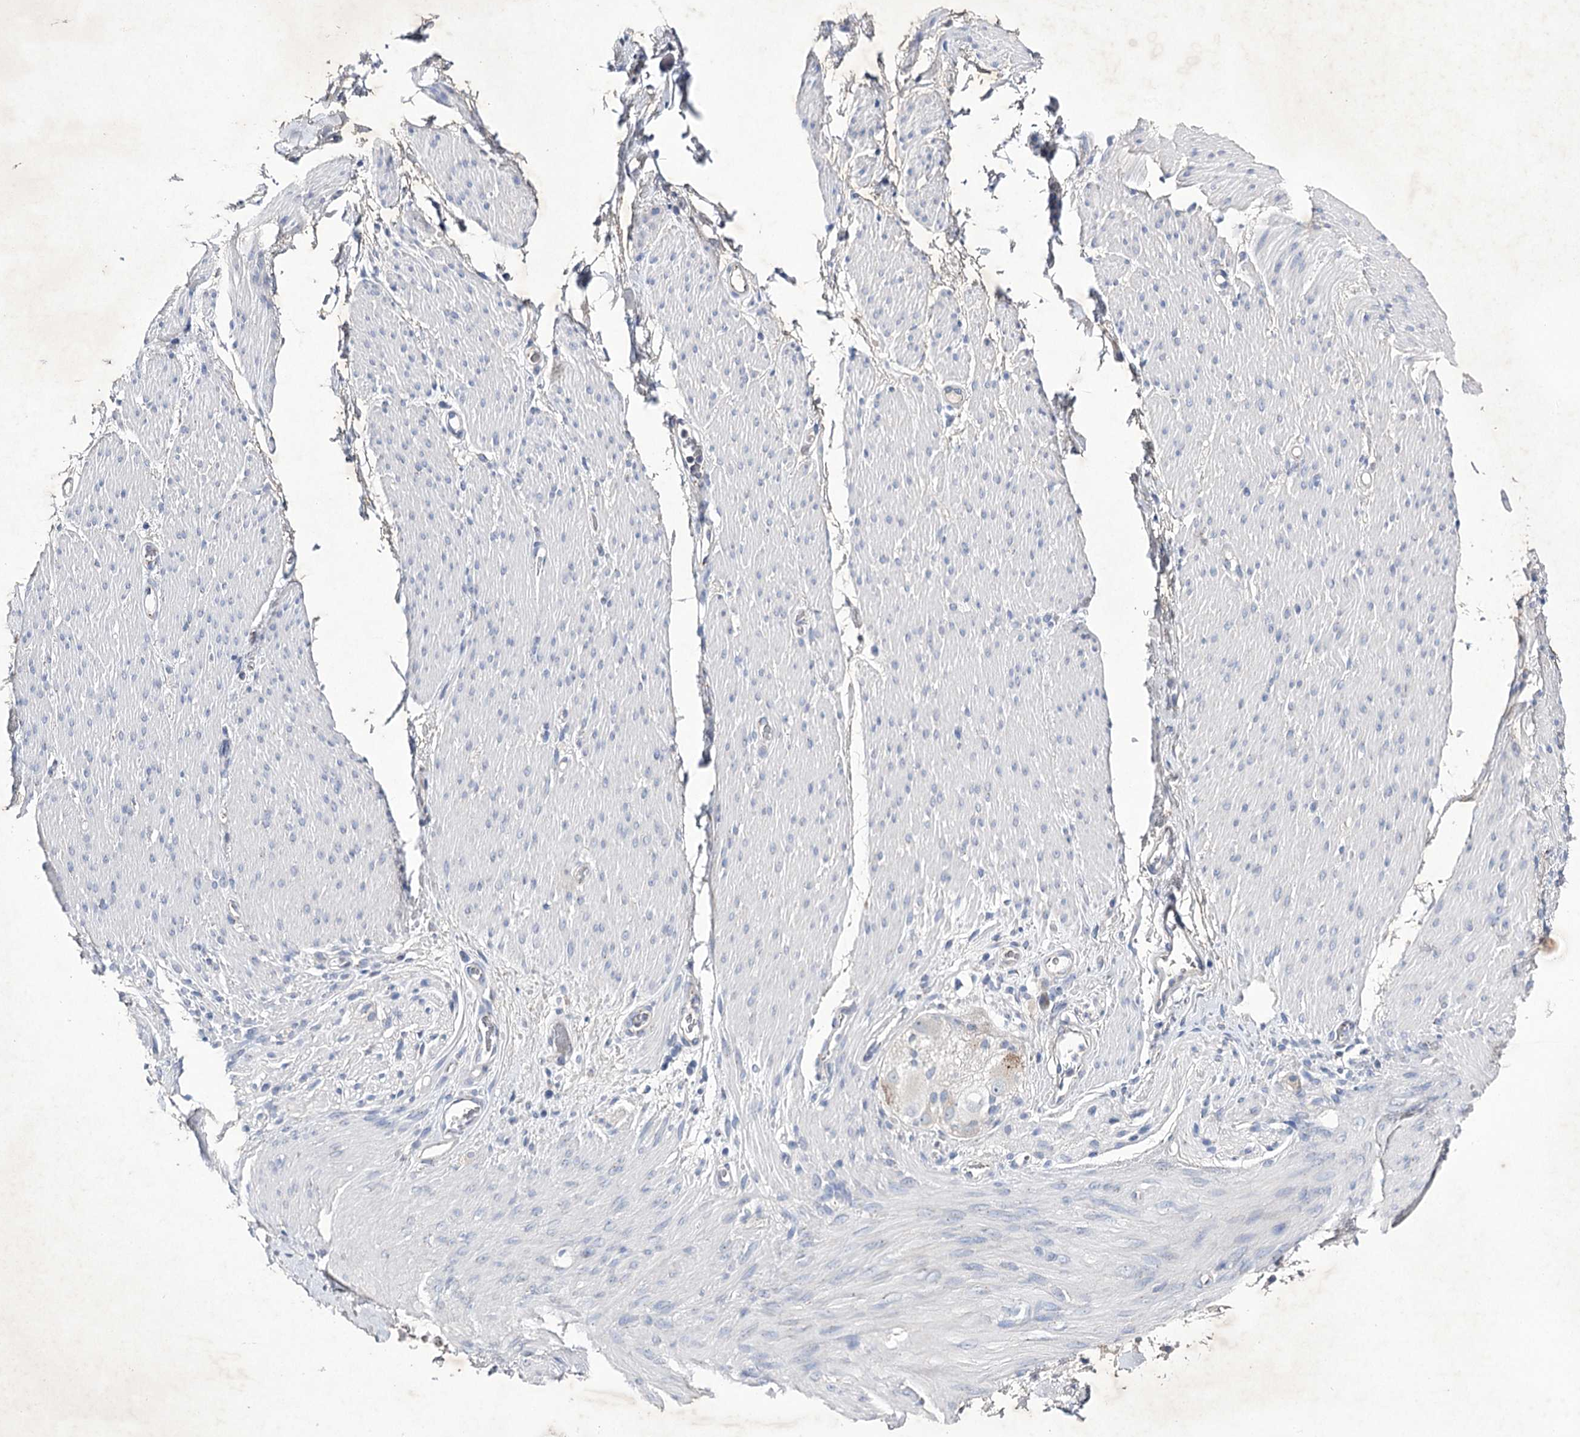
{"staining": {"intensity": "negative", "quantity": "none", "location": "none"}, "tissue": "adipose tissue", "cell_type": "Adipocytes", "image_type": "normal", "snomed": [{"axis": "morphology", "description": "Normal tissue, NOS"}, {"axis": "topography", "description": "Colon"}, {"axis": "topography", "description": "Peripheral nerve tissue"}], "caption": "The image displays no significant staining in adipocytes of adipose tissue.", "gene": "COX15", "patient": {"sex": "female", "age": 61}}